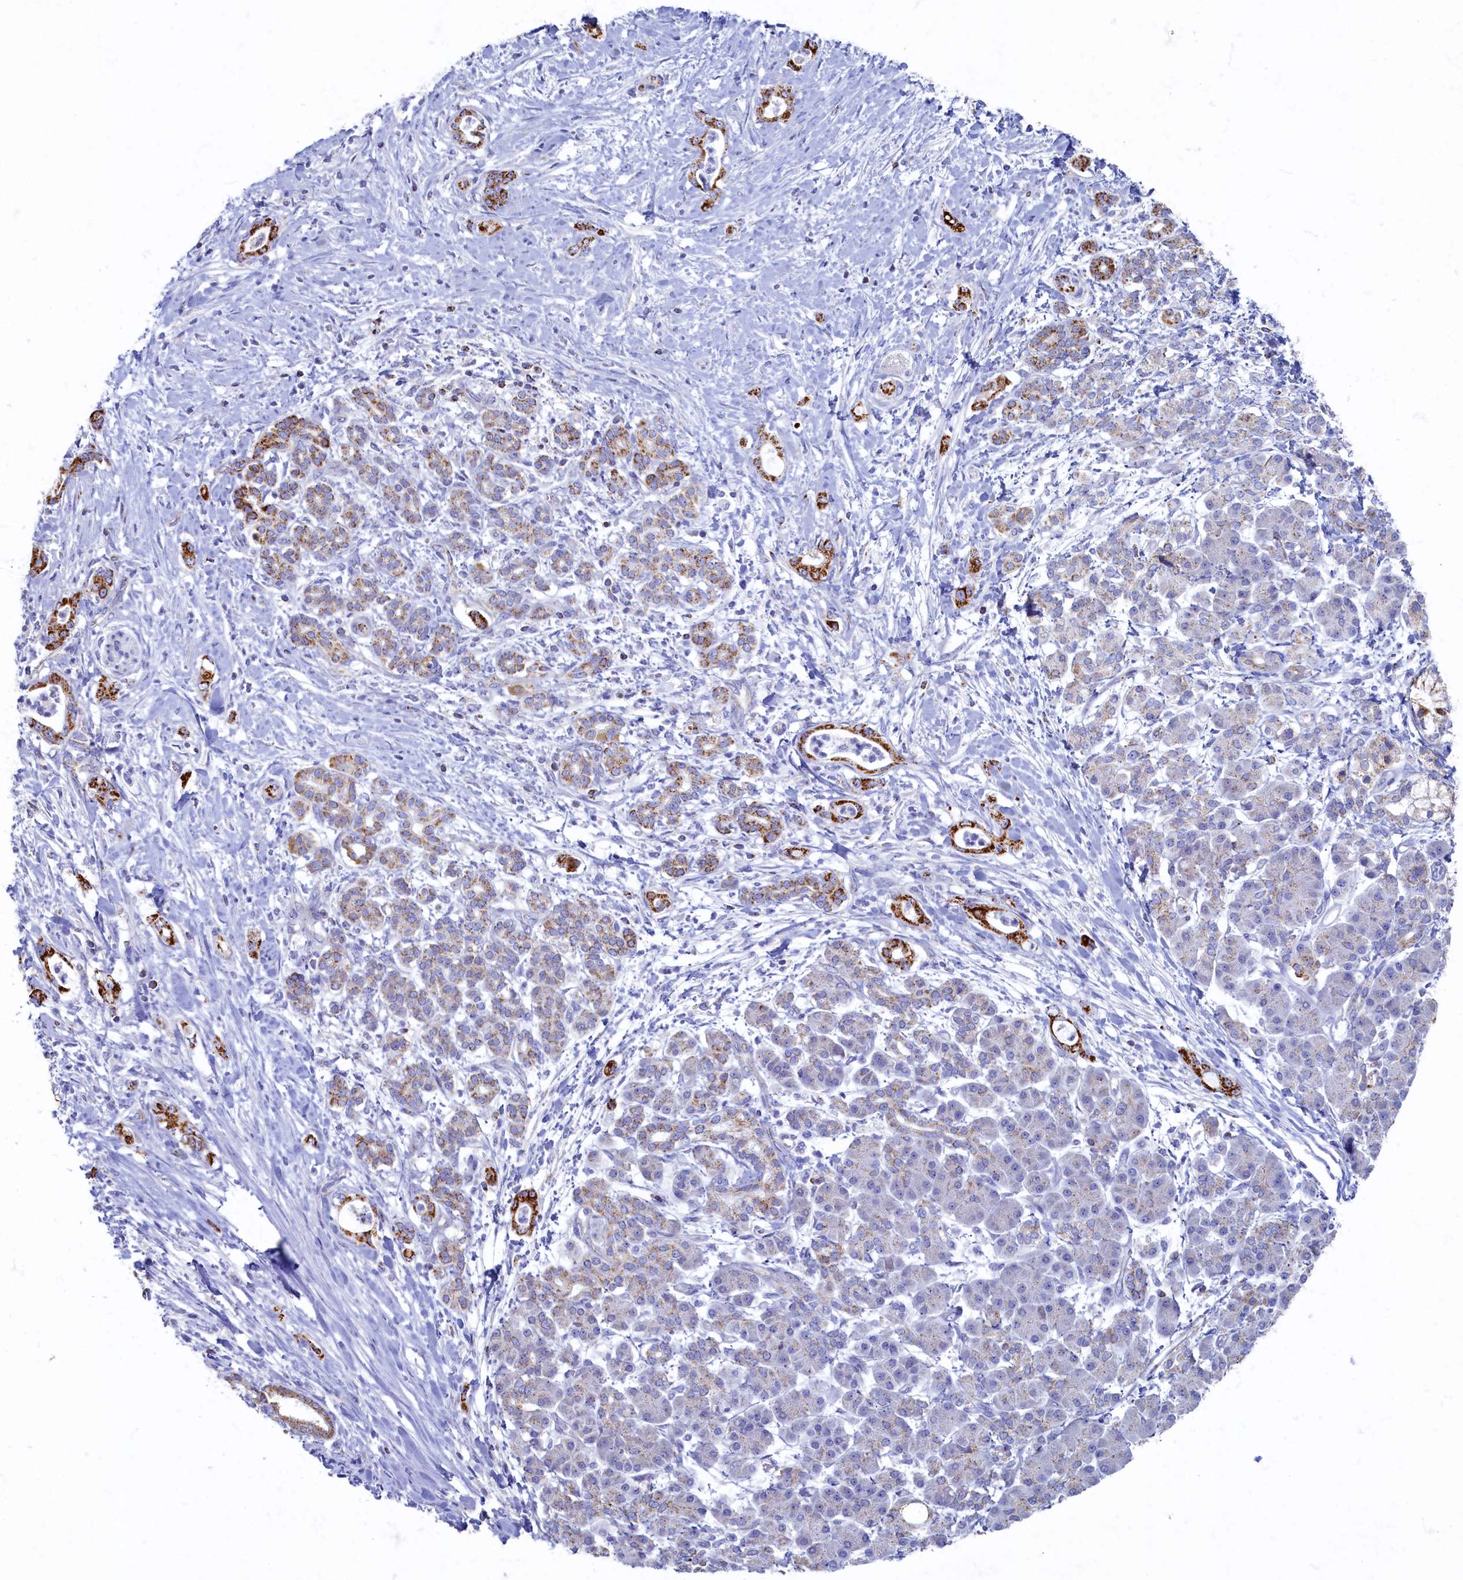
{"staining": {"intensity": "strong", "quantity": ">75%", "location": "cytoplasmic/membranous"}, "tissue": "pancreatic cancer", "cell_type": "Tumor cells", "image_type": "cancer", "snomed": [{"axis": "morphology", "description": "Adenocarcinoma, NOS"}, {"axis": "topography", "description": "Pancreas"}], "caption": "Immunohistochemical staining of human adenocarcinoma (pancreatic) shows strong cytoplasmic/membranous protein expression in about >75% of tumor cells.", "gene": "OCIAD2", "patient": {"sex": "female", "age": 55}}